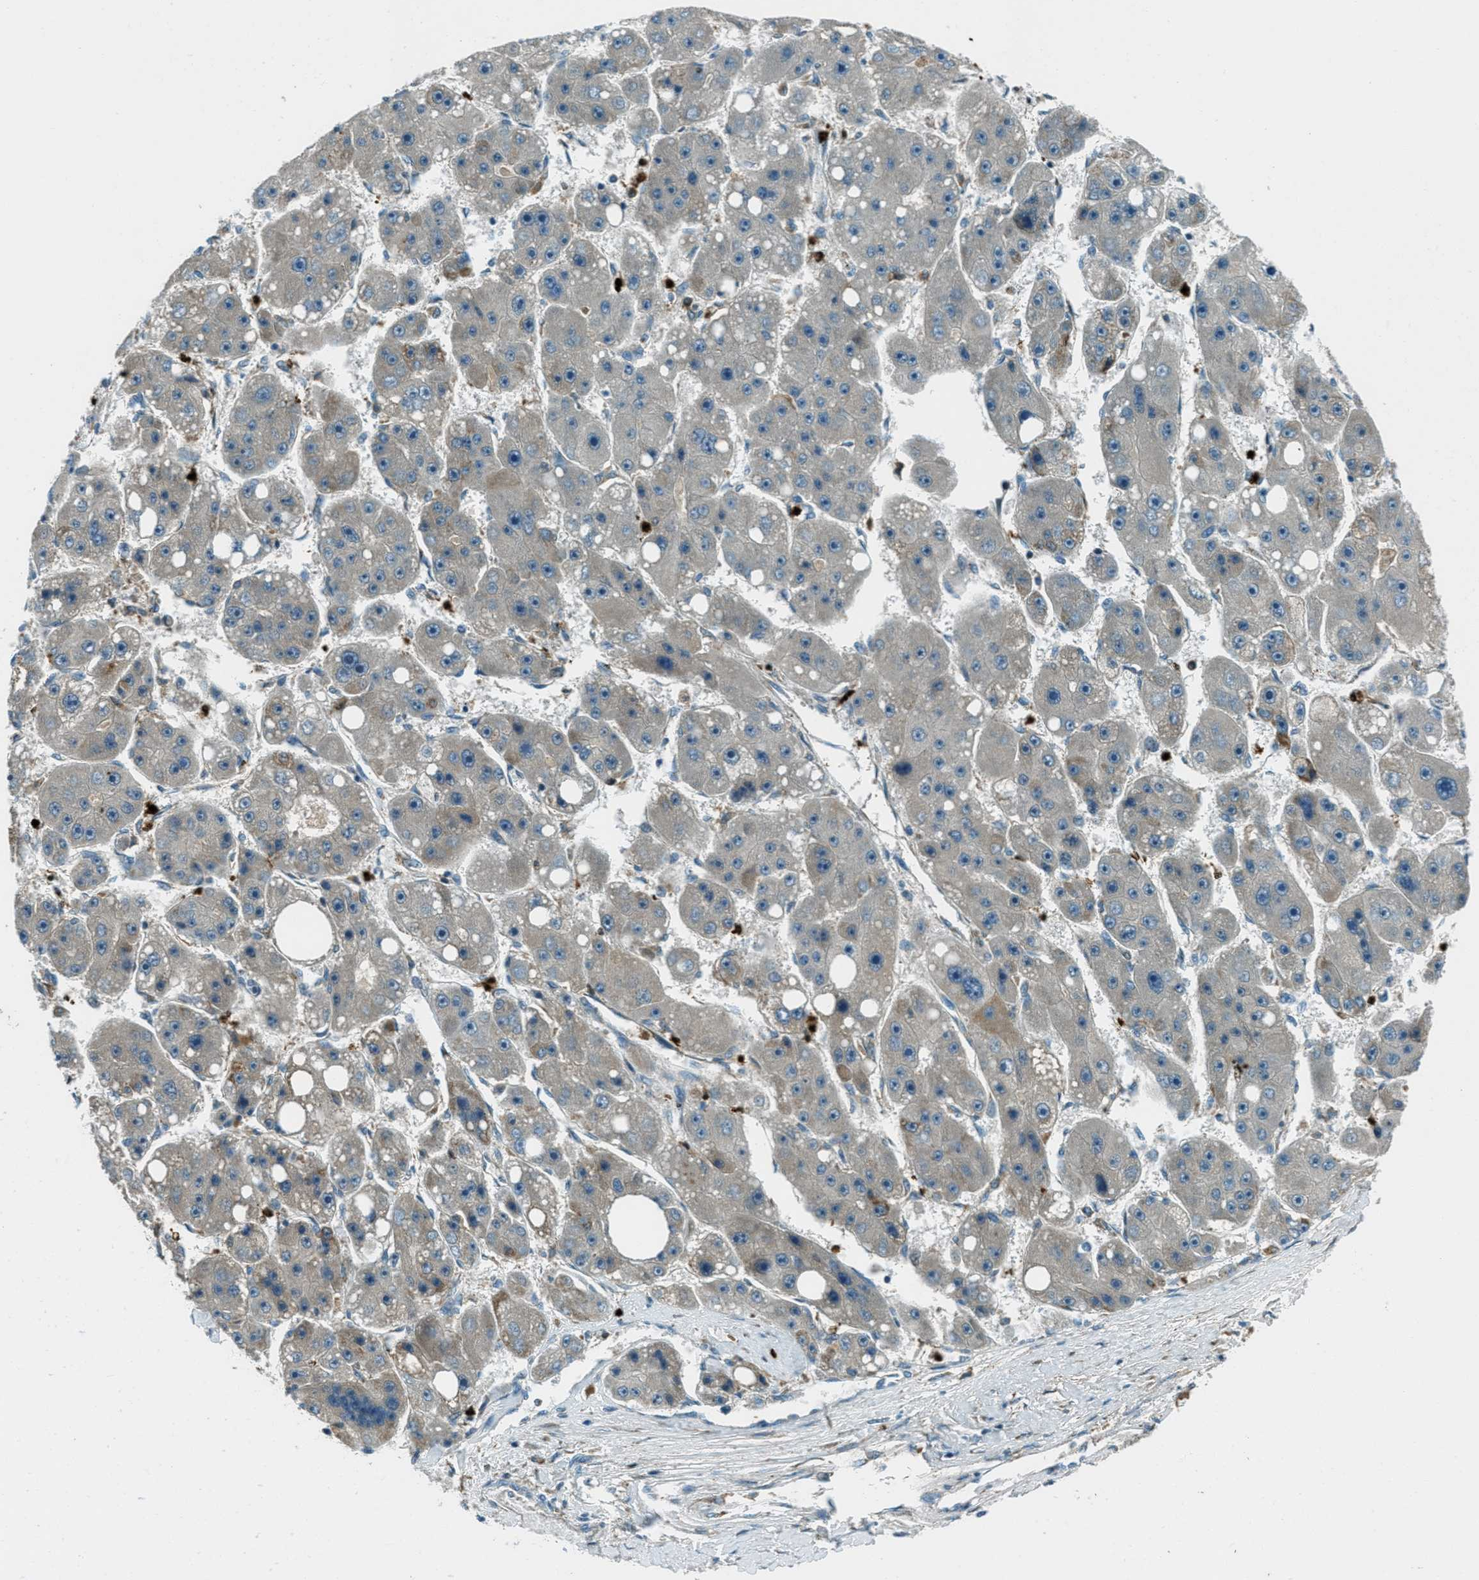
{"staining": {"intensity": "moderate", "quantity": "<25%", "location": "cytoplasmic/membranous"}, "tissue": "liver cancer", "cell_type": "Tumor cells", "image_type": "cancer", "snomed": [{"axis": "morphology", "description": "Carcinoma, Hepatocellular, NOS"}, {"axis": "topography", "description": "Liver"}], "caption": "Protein expression by immunohistochemistry (IHC) demonstrates moderate cytoplasmic/membranous staining in approximately <25% of tumor cells in liver cancer.", "gene": "FAR1", "patient": {"sex": "female", "age": 61}}